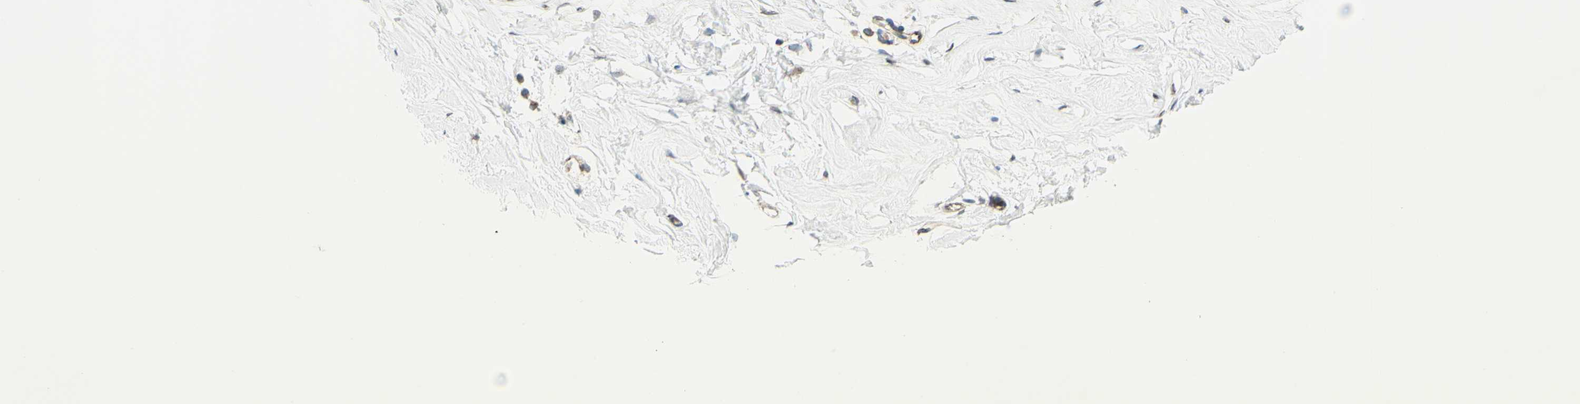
{"staining": {"intensity": "weak", "quantity": ">75%", "location": "cytoplasmic/membranous"}, "tissue": "breast", "cell_type": "Adipocytes", "image_type": "normal", "snomed": [{"axis": "morphology", "description": "Normal tissue, NOS"}, {"axis": "topography", "description": "Breast"}], "caption": "A high-resolution photomicrograph shows immunohistochemistry (IHC) staining of benign breast, which displays weak cytoplasmic/membranous staining in about >75% of adipocytes. The protein of interest is shown in brown color, while the nuclei are stained blue.", "gene": "TRAF2", "patient": {"sex": "female", "age": 23}}